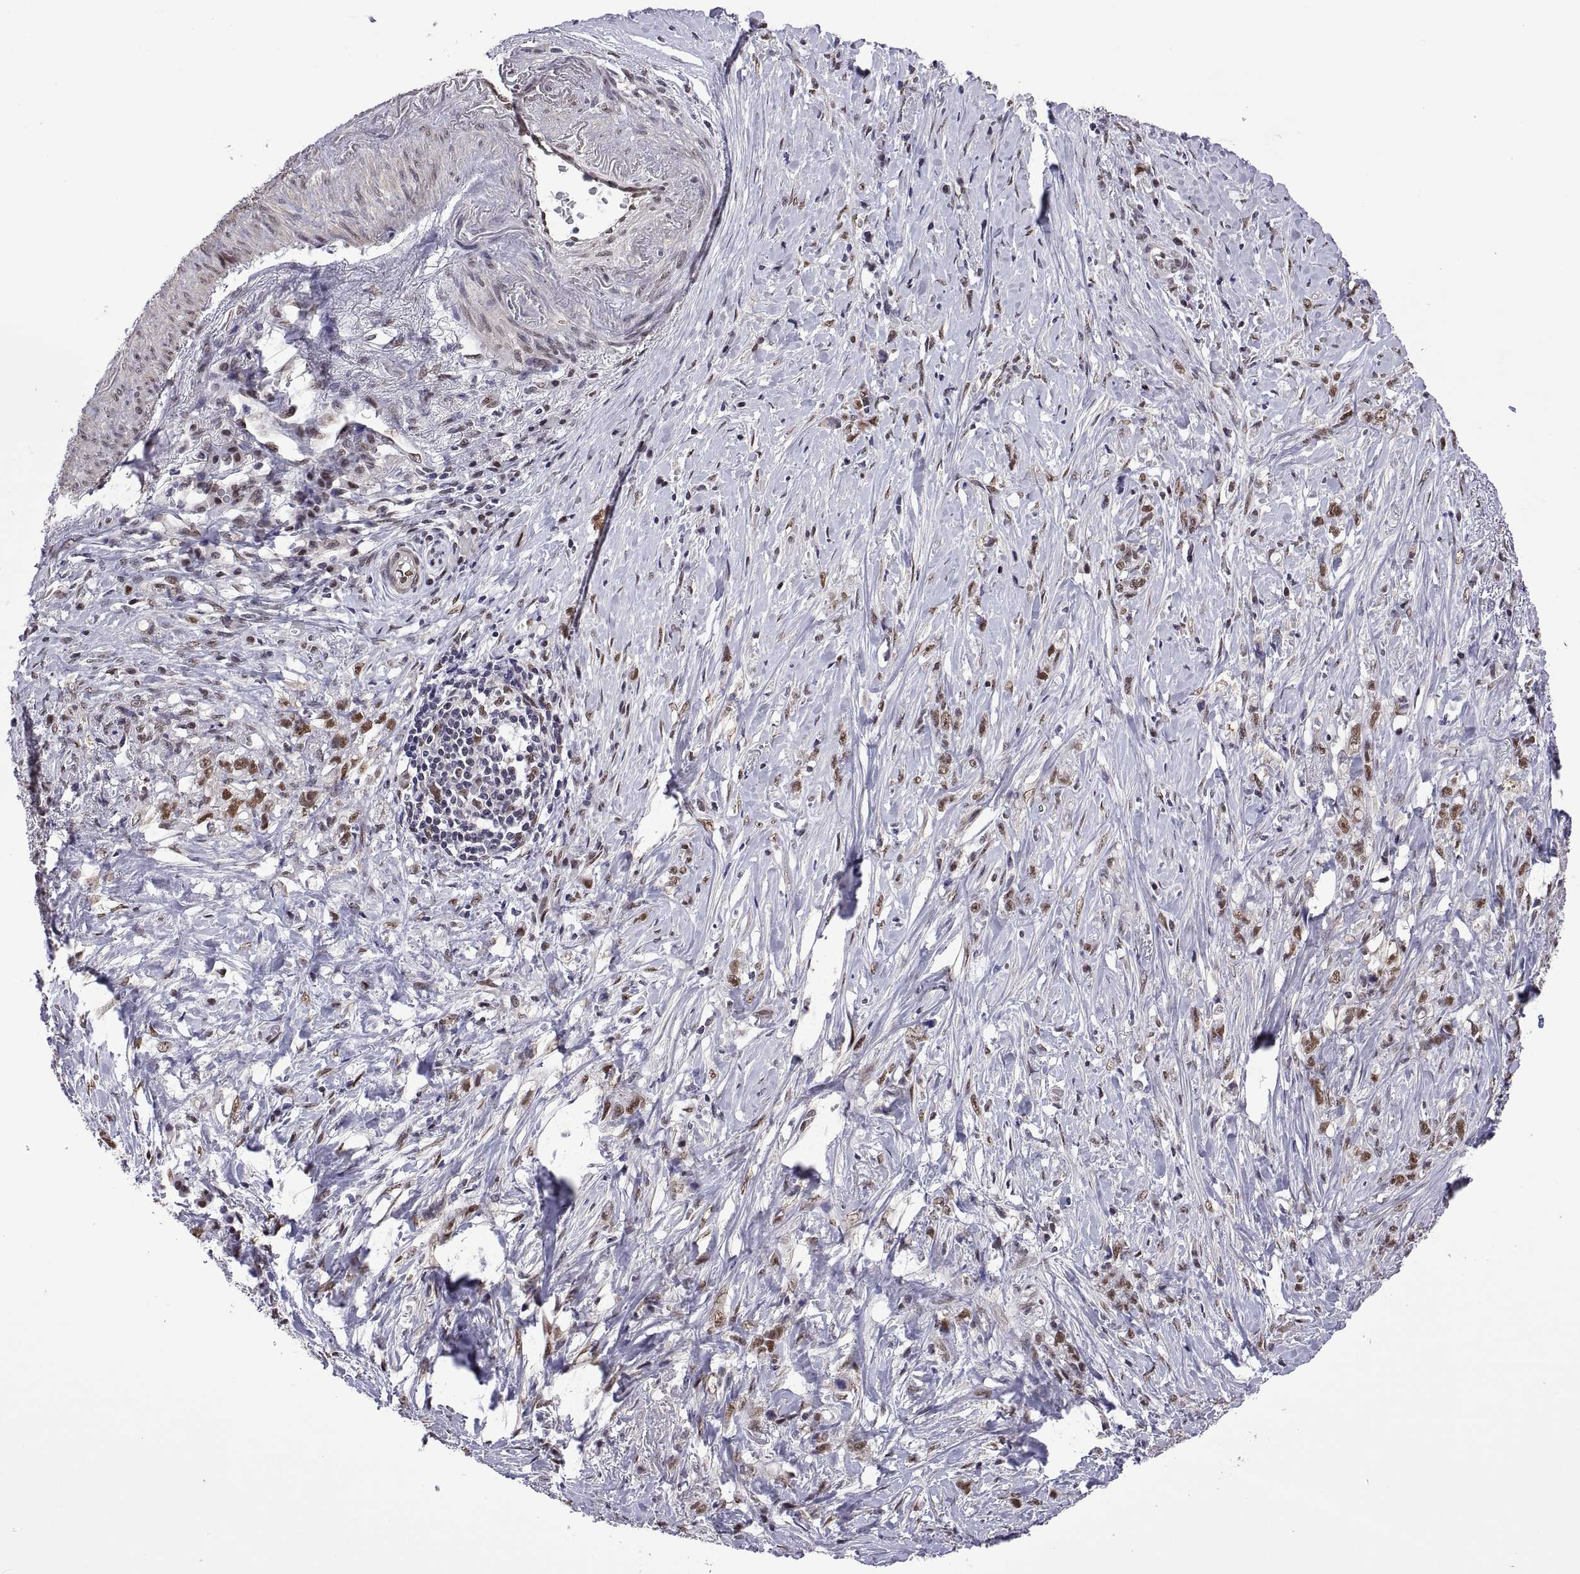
{"staining": {"intensity": "weak", "quantity": "25%-75%", "location": "nuclear"}, "tissue": "stomach cancer", "cell_type": "Tumor cells", "image_type": "cancer", "snomed": [{"axis": "morphology", "description": "Adenocarcinoma, NOS"}, {"axis": "topography", "description": "Stomach, lower"}], "caption": "Stomach adenocarcinoma tissue demonstrates weak nuclear expression in about 25%-75% of tumor cells, visualized by immunohistochemistry. Using DAB (3,3'-diaminobenzidine) (brown) and hematoxylin (blue) stains, captured at high magnification using brightfield microscopy.", "gene": "NR4A1", "patient": {"sex": "male", "age": 88}}